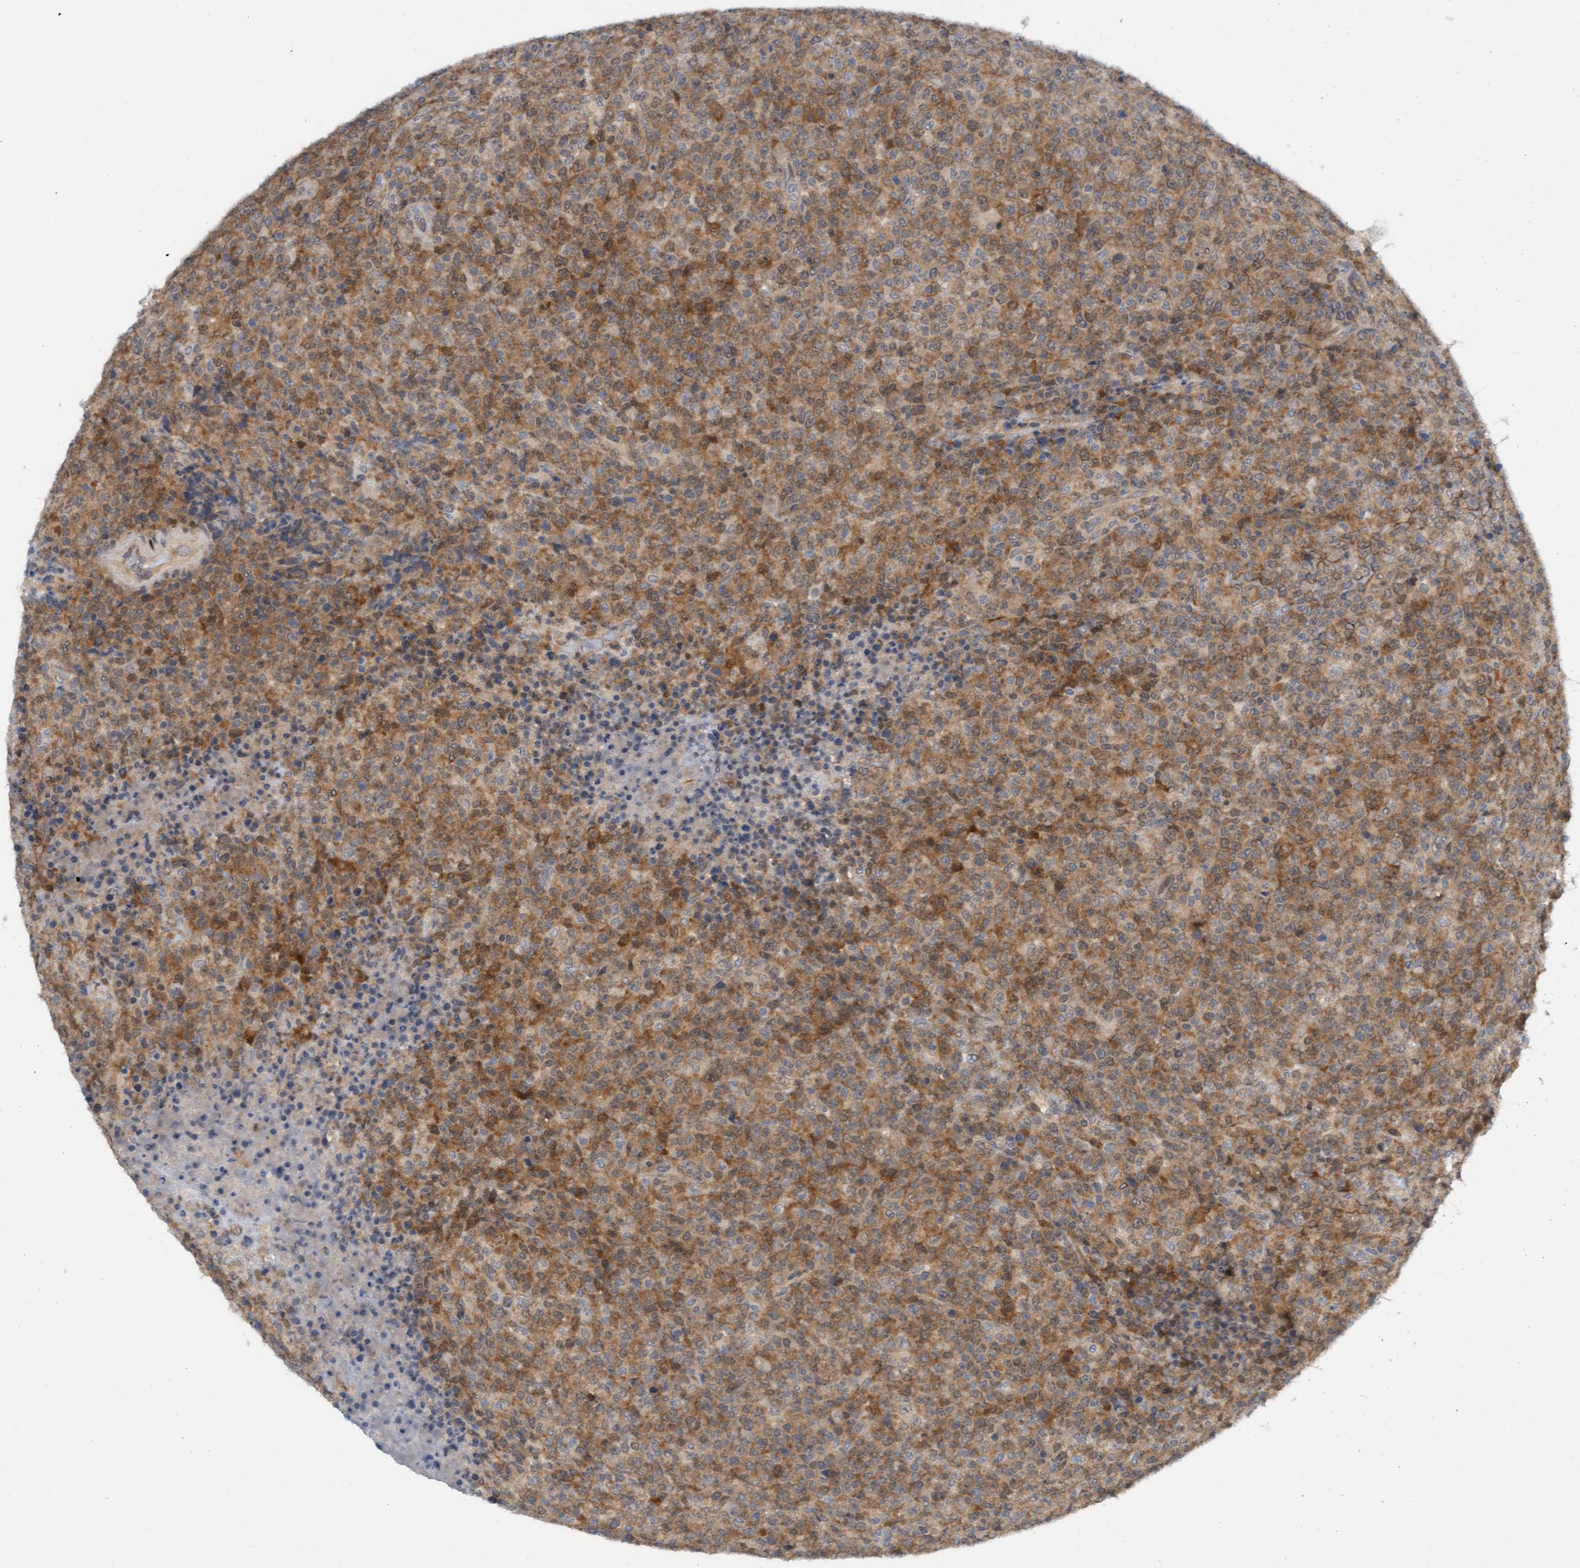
{"staining": {"intensity": "moderate", "quantity": ">75%", "location": "cytoplasmic/membranous"}, "tissue": "lymphoma", "cell_type": "Tumor cells", "image_type": "cancer", "snomed": [{"axis": "morphology", "description": "Malignant lymphoma, non-Hodgkin's type, High grade"}, {"axis": "topography", "description": "Lymph node"}], "caption": "High-magnification brightfield microscopy of malignant lymphoma, non-Hodgkin's type (high-grade) stained with DAB (3,3'-diaminobenzidine) (brown) and counterstained with hematoxylin (blue). tumor cells exhibit moderate cytoplasmic/membranous staining is appreciated in about>75% of cells.", "gene": "AMZ2", "patient": {"sex": "male", "age": 13}}